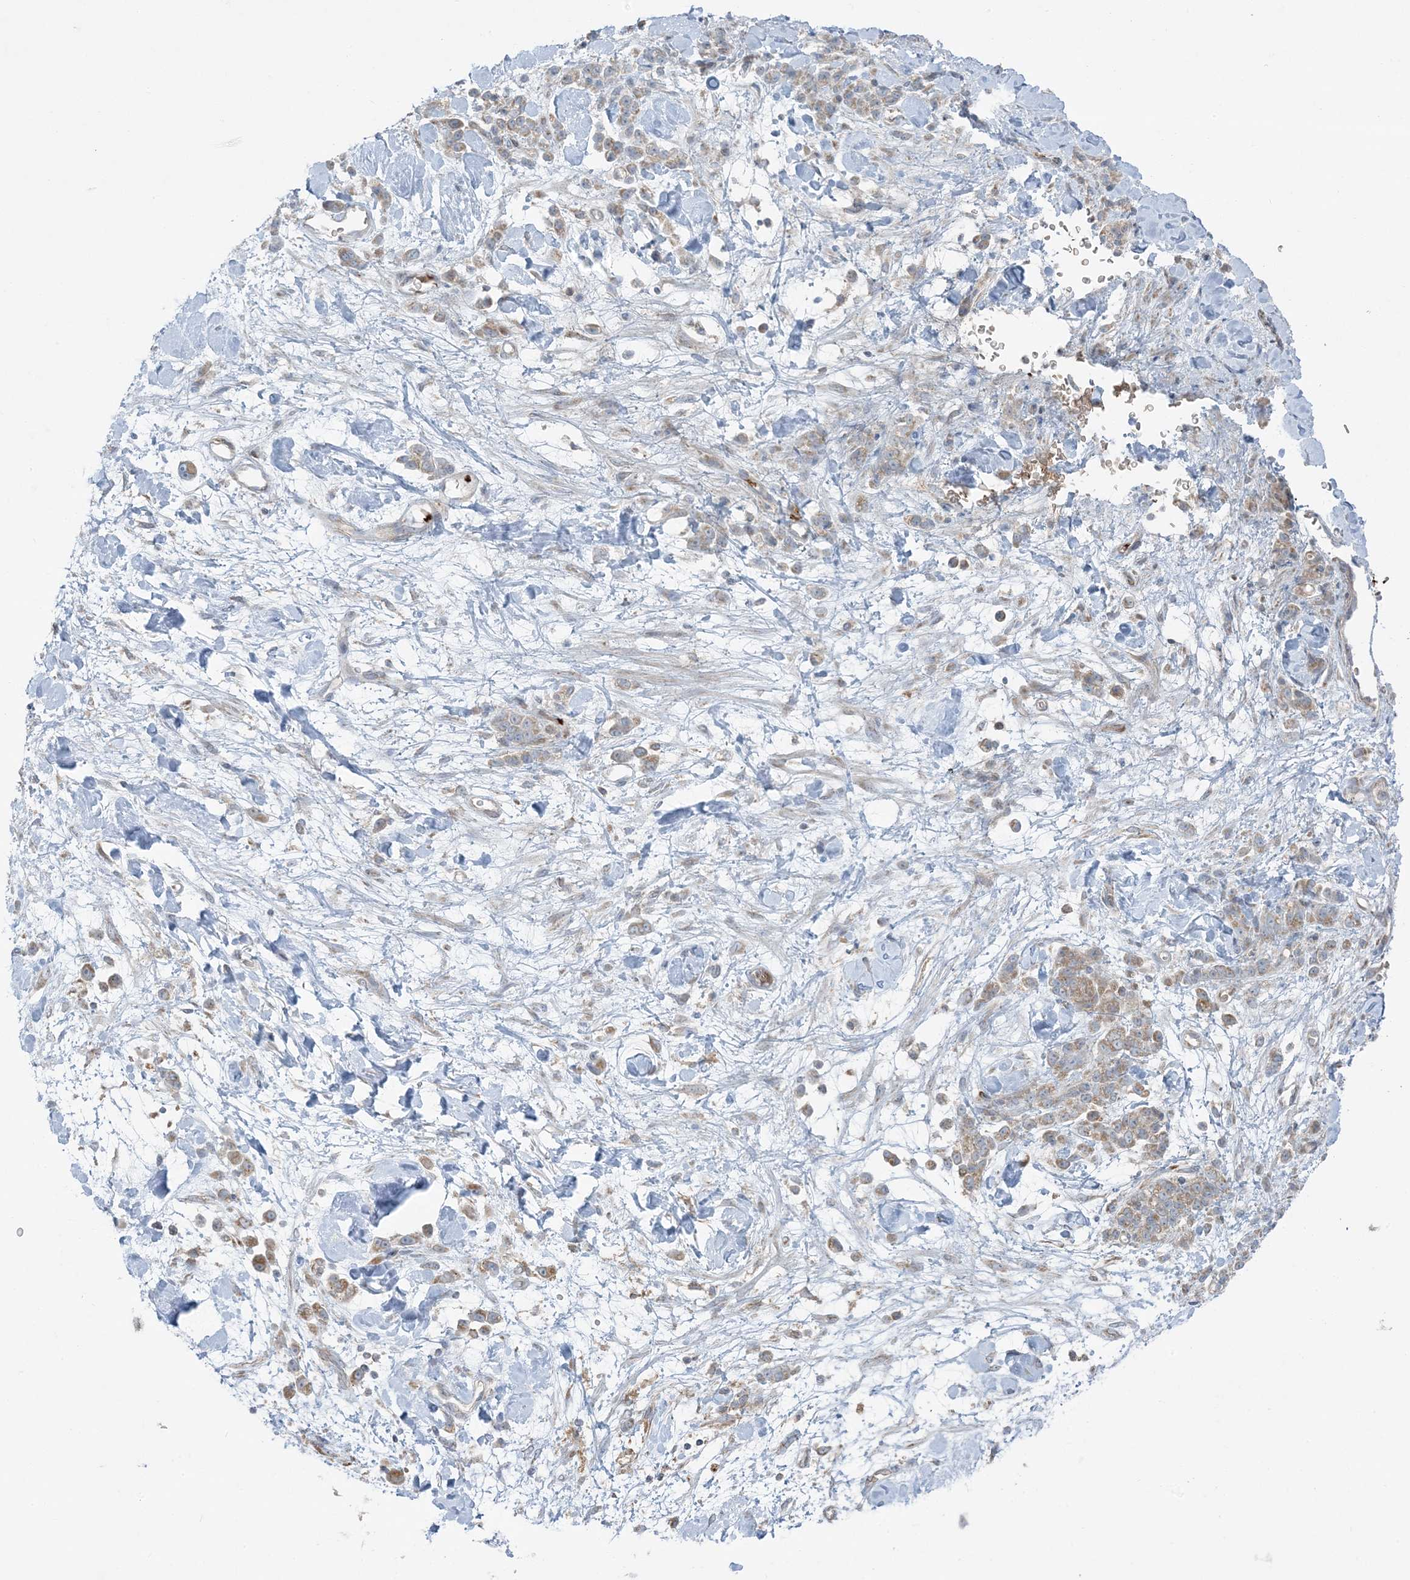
{"staining": {"intensity": "weak", "quantity": ">75%", "location": "cytoplasmic/membranous"}, "tissue": "stomach cancer", "cell_type": "Tumor cells", "image_type": "cancer", "snomed": [{"axis": "morphology", "description": "Normal tissue, NOS"}, {"axis": "morphology", "description": "Adenocarcinoma, NOS"}, {"axis": "topography", "description": "Stomach"}], "caption": "IHC (DAB (3,3'-diaminobenzidine)) staining of human adenocarcinoma (stomach) reveals weak cytoplasmic/membranous protein positivity in about >75% of tumor cells. IHC stains the protein in brown and the nuclei are stained blue.", "gene": "PIK3R4", "patient": {"sex": "male", "age": 82}}